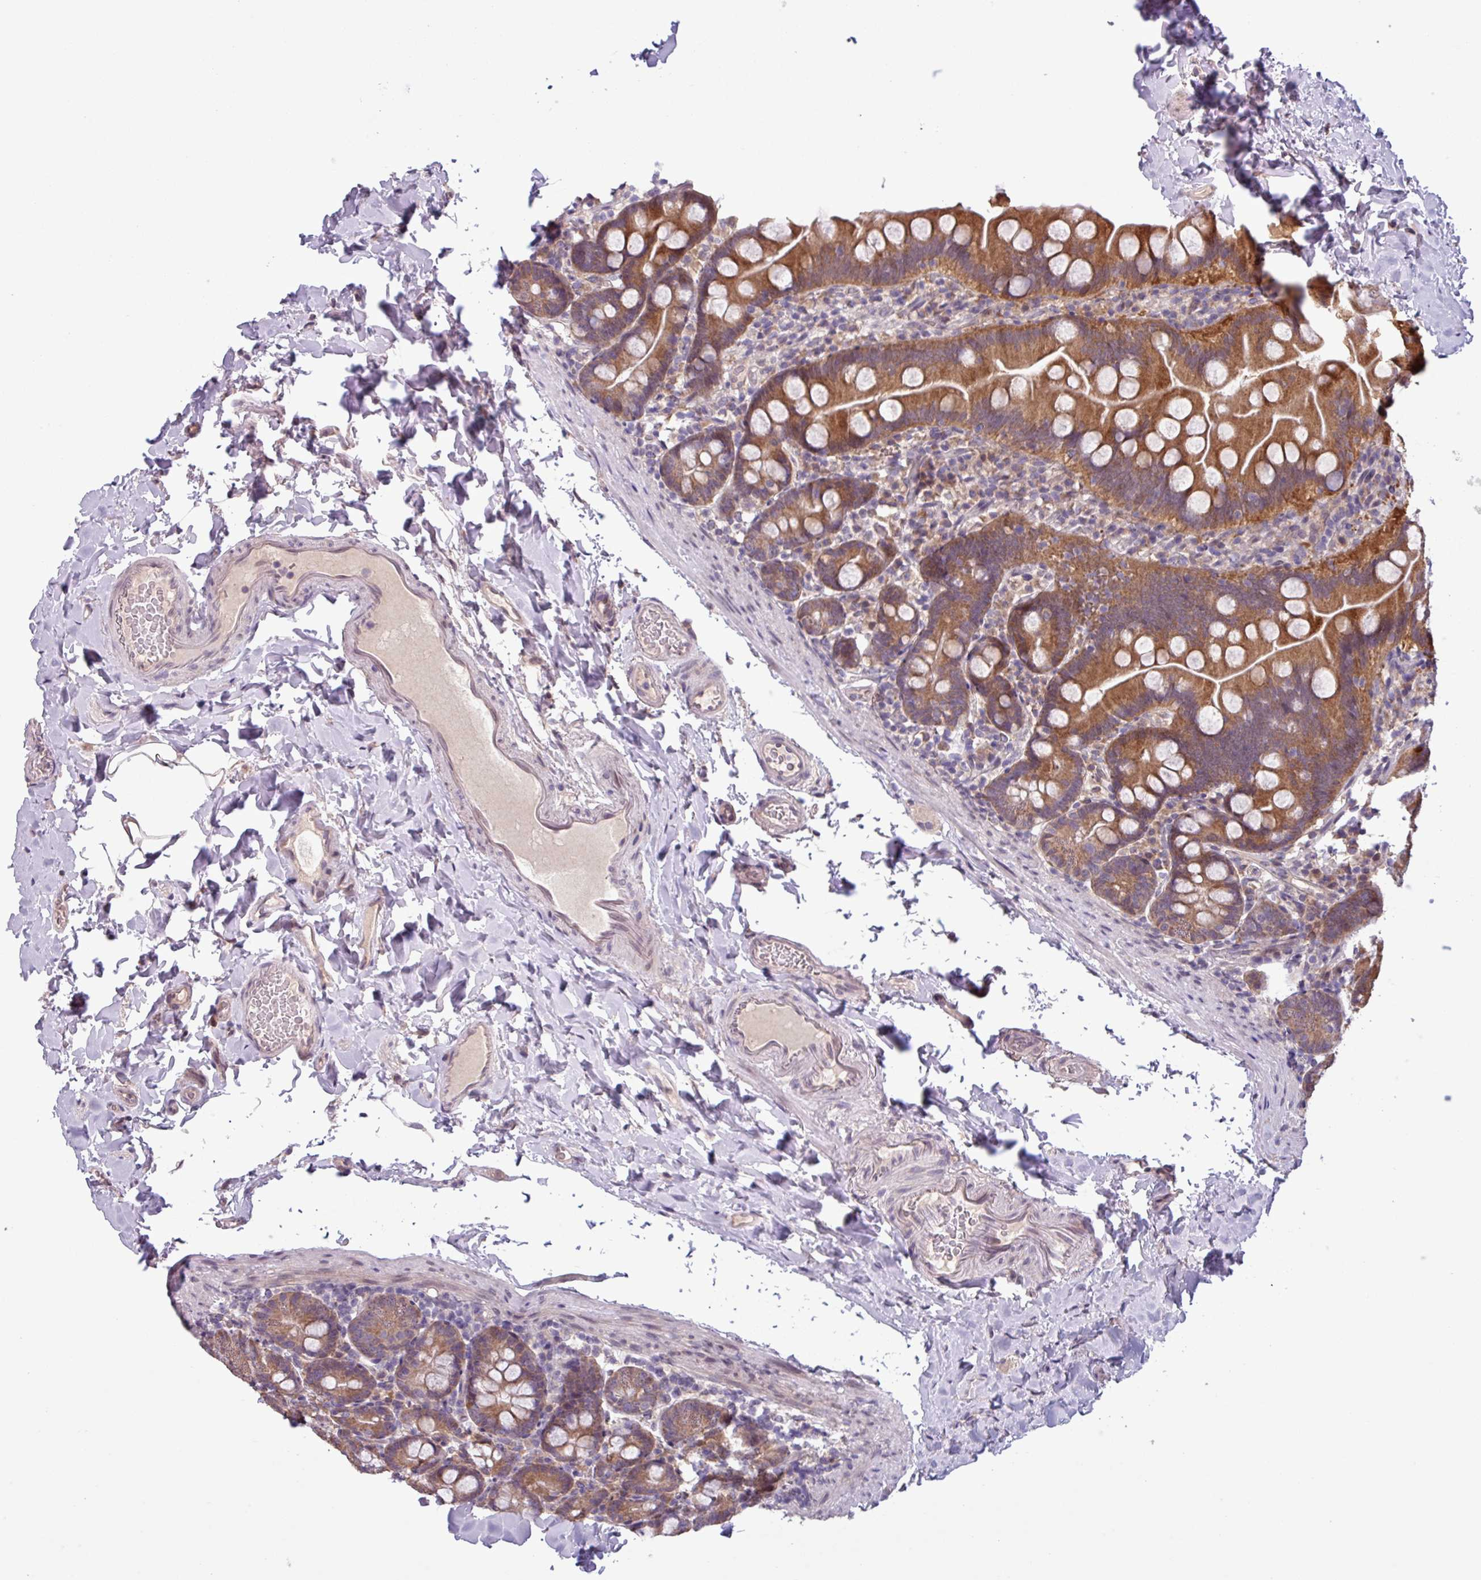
{"staining": {"intensity": "moderate", "quantity": "25%-75%", "location": "cytoplasmic/membranous"}, "tissue": "small intestine", "cell_type": "Glandular cells", "image_type": "normal", "snomed": [{"axis": "morphology", "description": "Normal tissue, NOS"}, {"axis": "topography", "description": "Small intestine"}], "caption": "This histopathology image reveals IHC staining of unremarkable small intestine, with medium moderate cytoplasmic/membranous staining in approximately 25%-75% of glandular cells.", "gene": "C20orf27", "patient": {"sex": "female", "age": 68}}